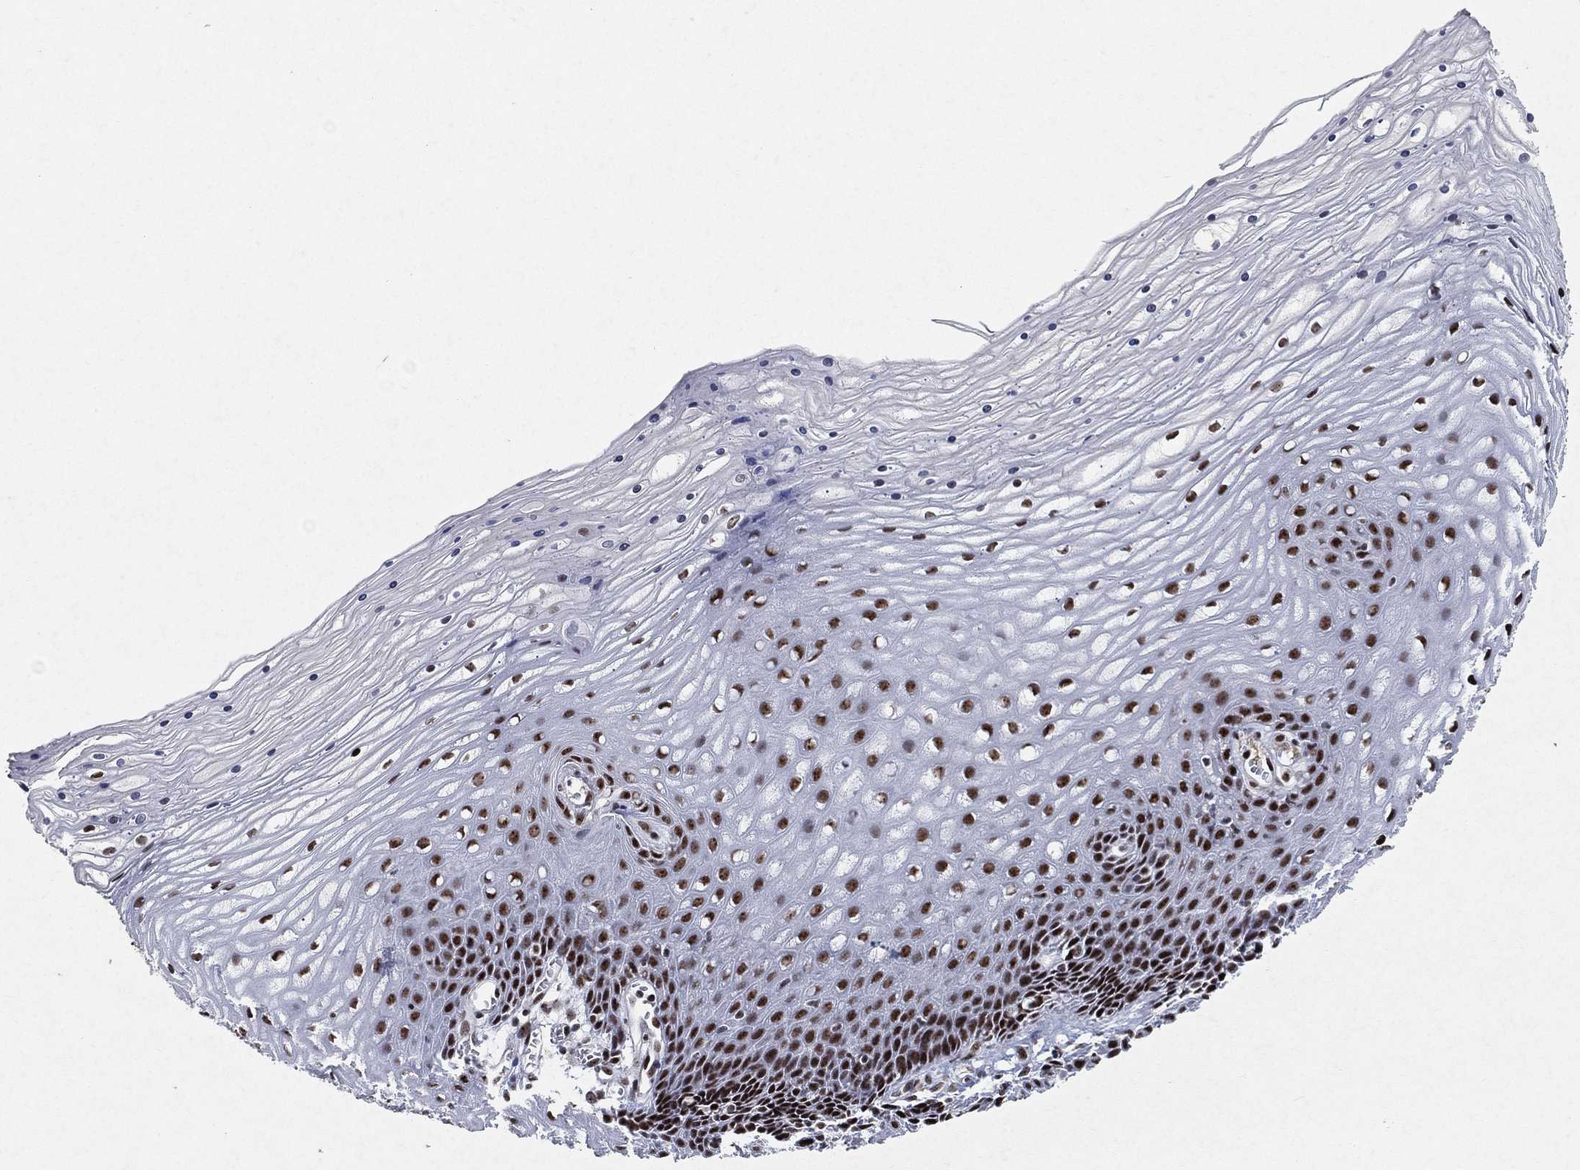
{"staining": {"intensity": "strong", "quantity": ">75%", "location": "nuclear"}, "tissue": "cervix", "cell_type": "Glandular cells", "image_type": "normal", "snomed": [{"axis": "morphology", "description": "Normal tissue, NOS"}, {"axis": "topography", "description": "Cervix"}], "caption": "Immunohistochemical staining of benign human cervix demonstrates strong nuclear protein expression in approximately >75% of glandular cells.", "gene": "DDX27", "patient": {"sex": "female", "age": 35}}